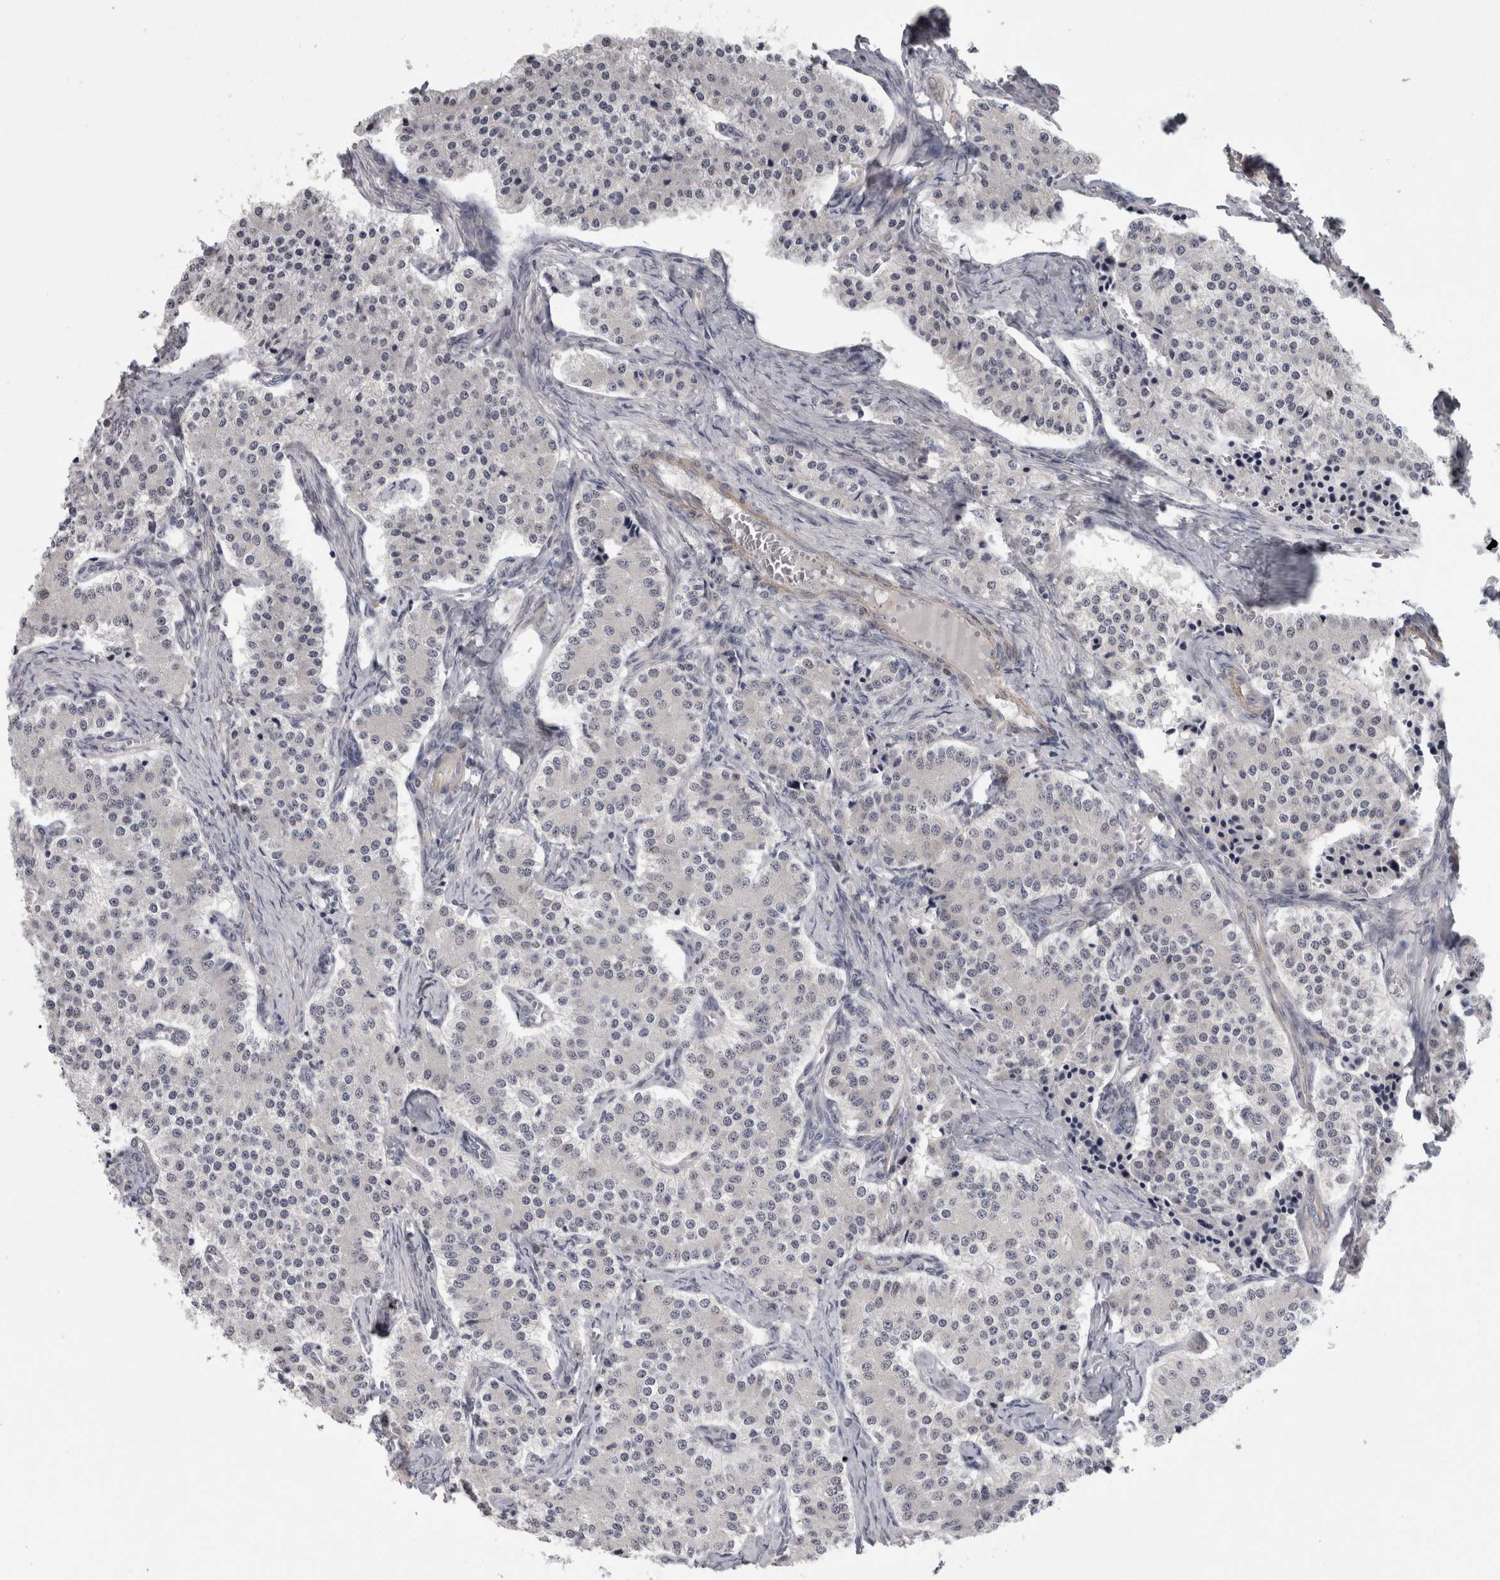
{"staining": {"intensity": "negative", "quantity": "none", "location": "none"}, "tissue": "carcinoid", "cell_type": "Tumor cells", "image_type": "cancer", "snomed": [{"axis": "morphology", "description": "Carcinoid, malignant, NOS"}, {"axis": "topography", "description": "Colon"}], "caption": "There is no significant staining in tumor cells of carcinoid.", "gene": "RMDN1", "patient": {"sex": "female", "age": 52}}